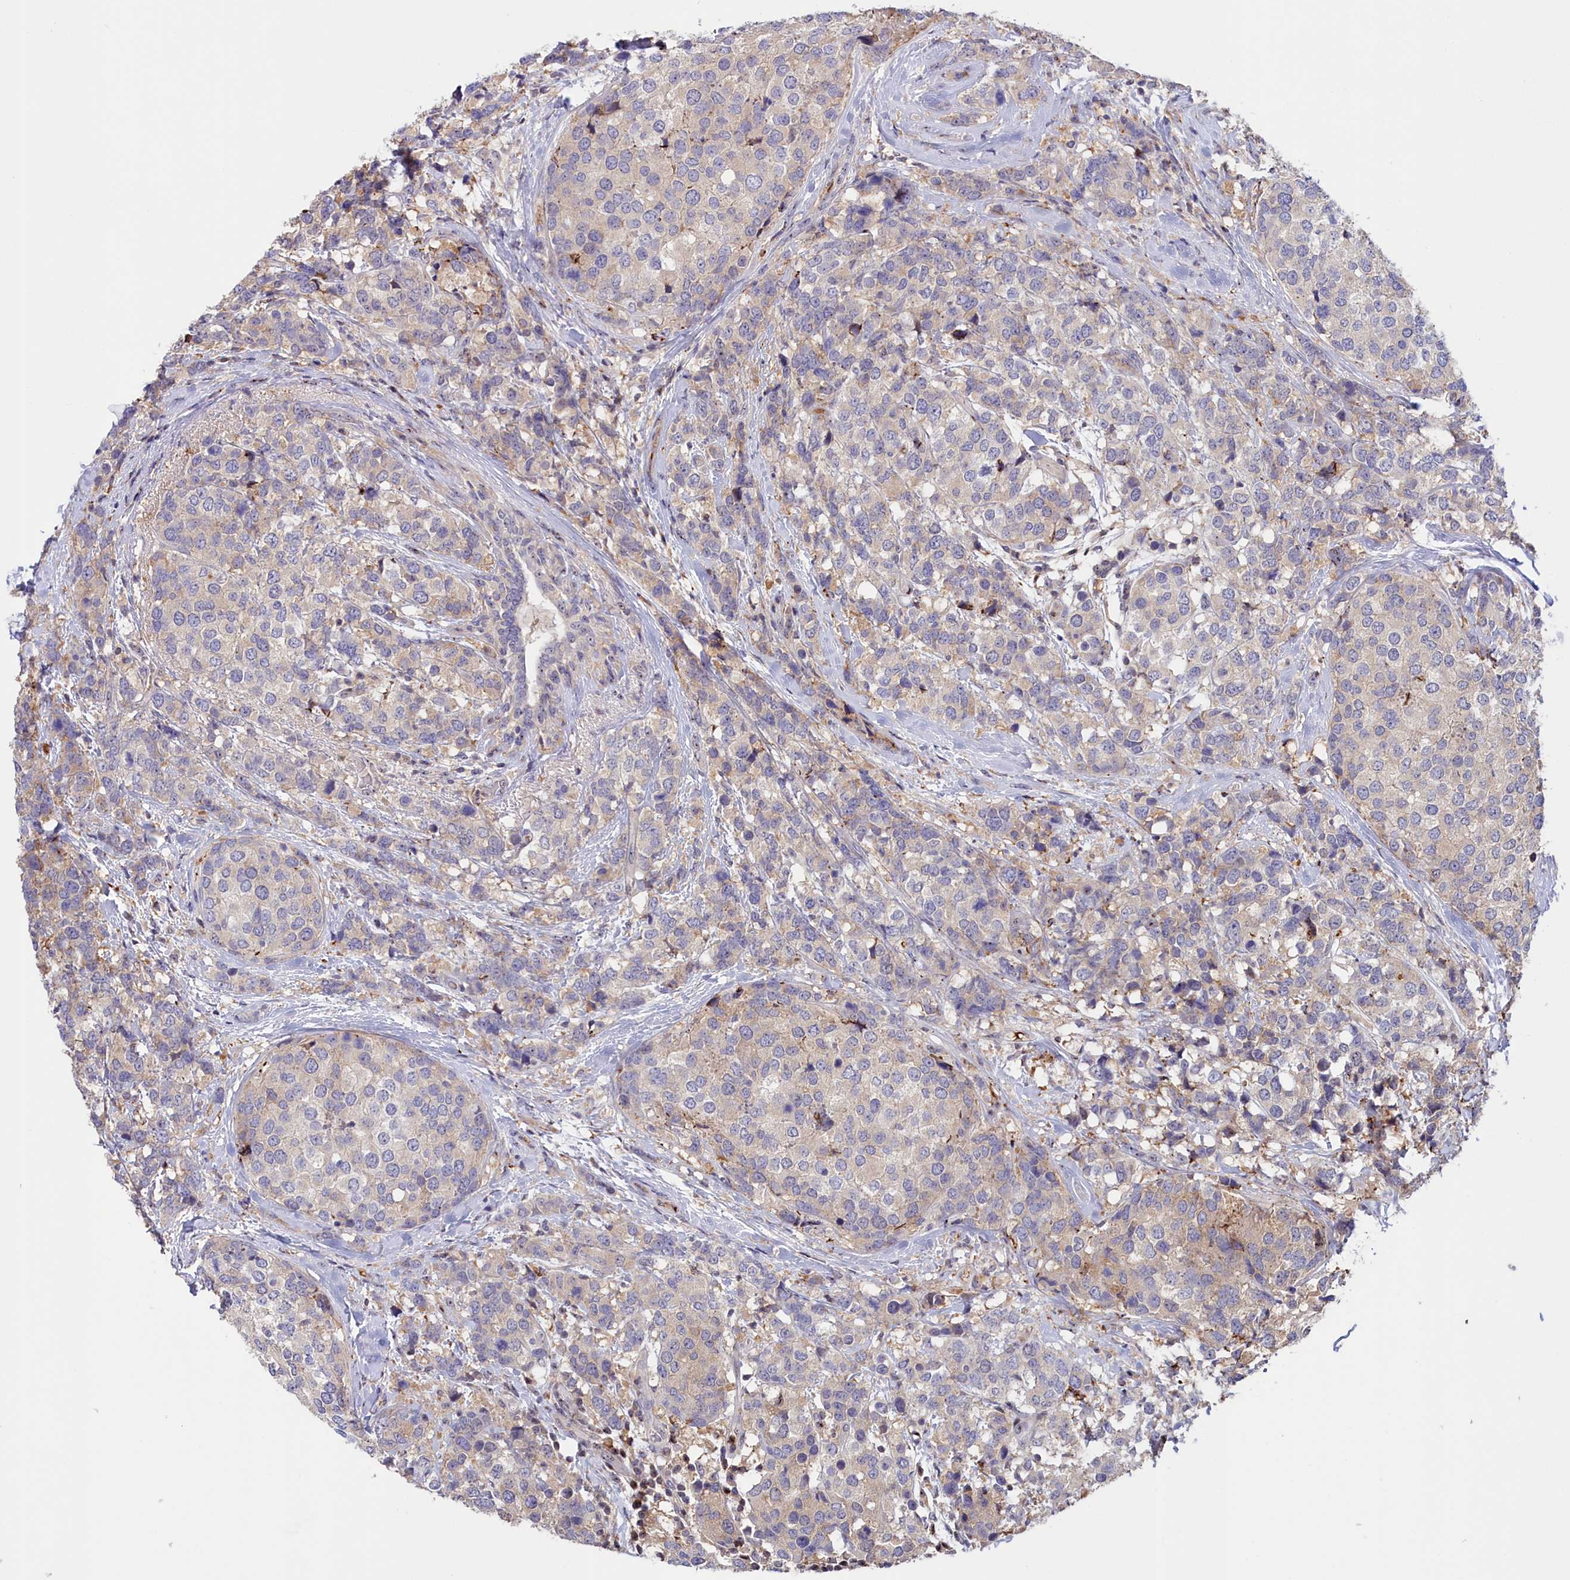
{"staining": {"intensity": "weak", "quantity": "<25%", "location": "cytoplasmic/membranous"}, "tissue": "breast cancer", "cell_type": "Tumor cells", "image_type": "cancer", "snomed": [{"axis": "morphology", "description": "Lobular carcinoma"}, {"axis": "topography", "description": "Breast"}], "caption": "The photomicrograph exhibits no significant staining in tumor cells of breast cancer.", "gene": "NEURL4", "patient": {"sex": "female", "age": 59}}